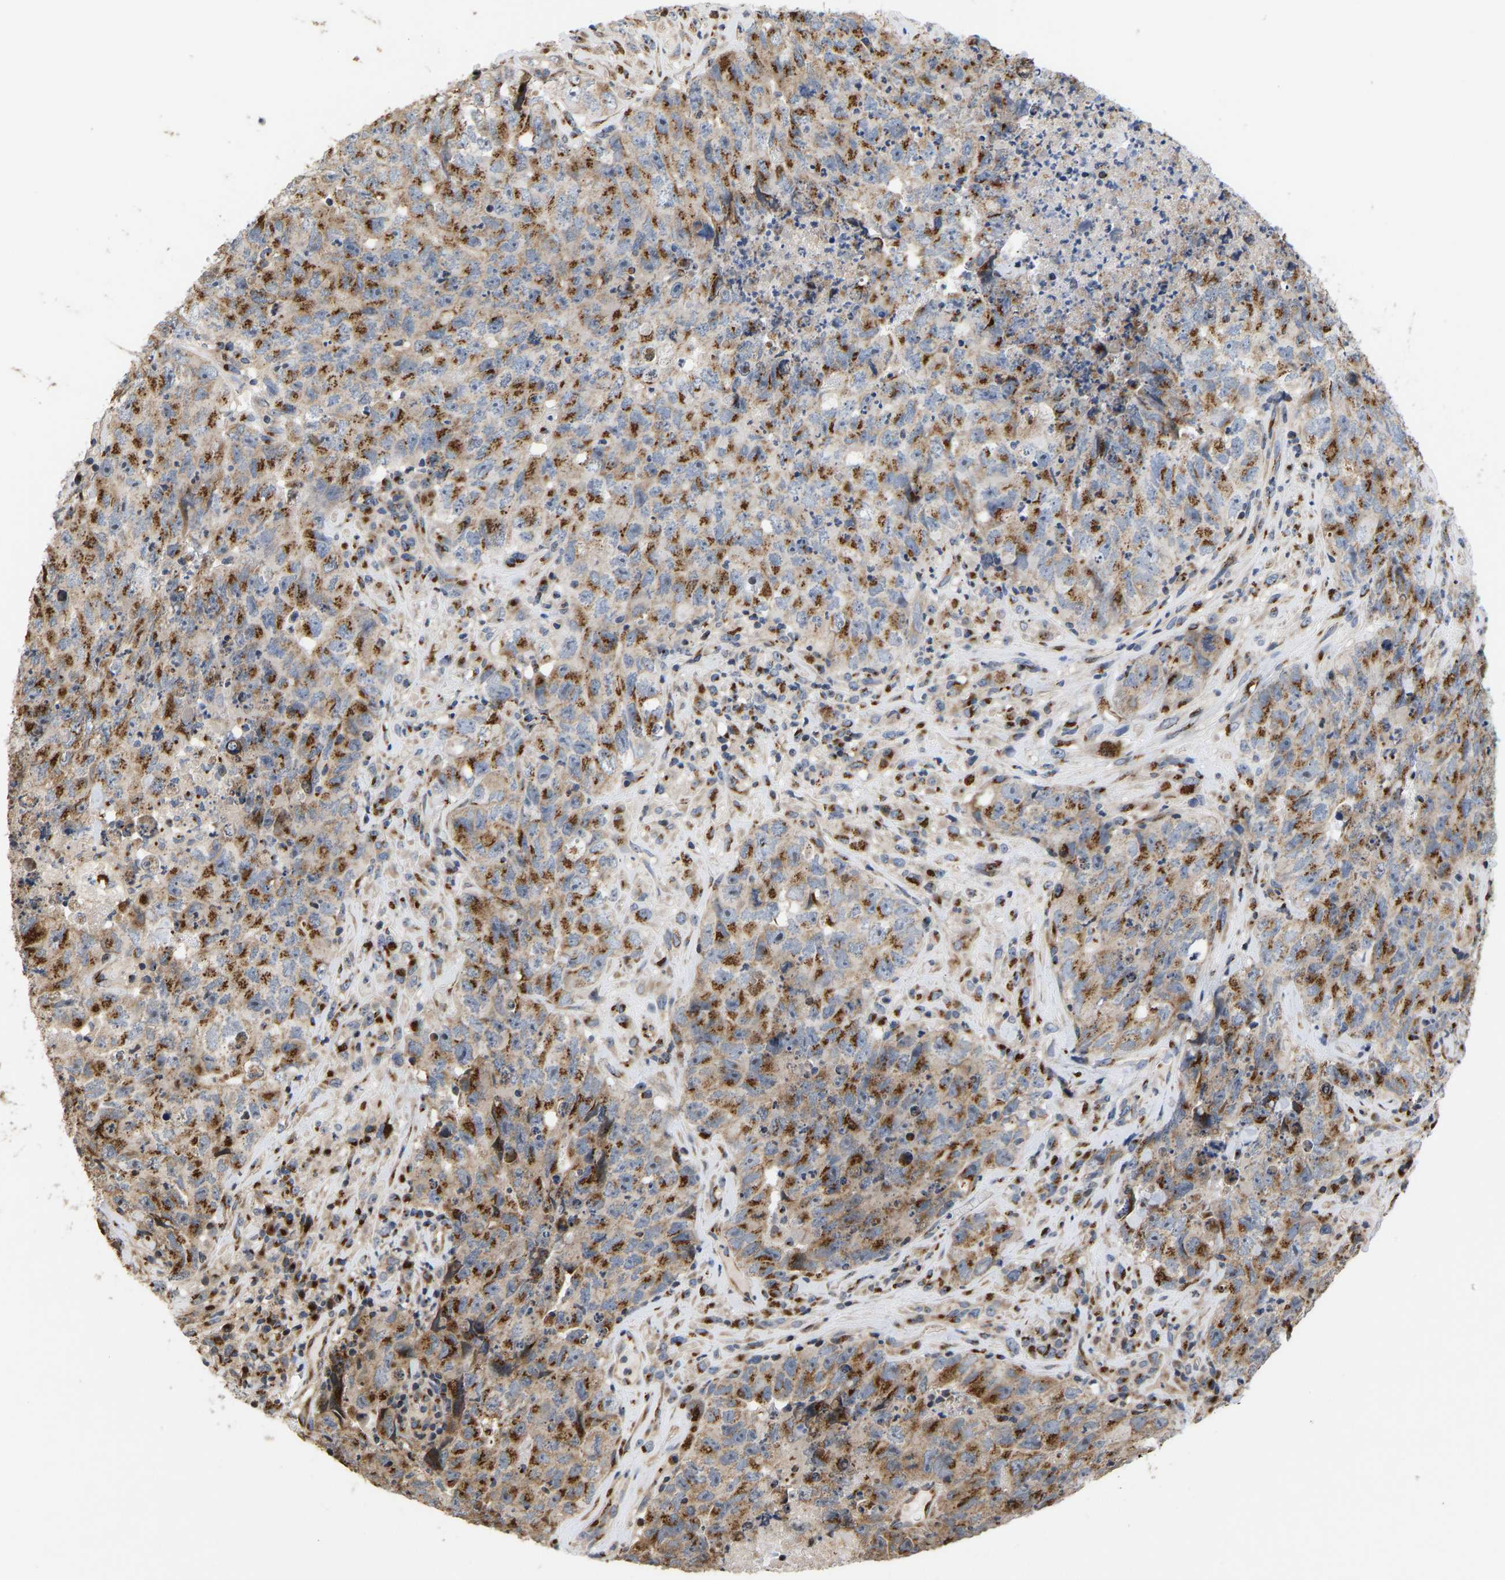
{"staining": {"intensity": "strong", "quantity": ">75%", "location": "cytoplasmic/membranous"}, "tissue": "testis cancer", "cell_type": "Tumor cells", "image_type": "cancer", "snomed": [{"axis": "morphology", "description": "Carcinoma, Embryonal, NOS"}, {"axis": "topography", "description": "Testis"}], "caption": "This is a histology image of IHC staining of testis cancer, which shows strong positivity in the cytoplasmic/membranous of tumor cells.", "gene": "YIPF4", "patient": {"sex": "male", "age": 32}}